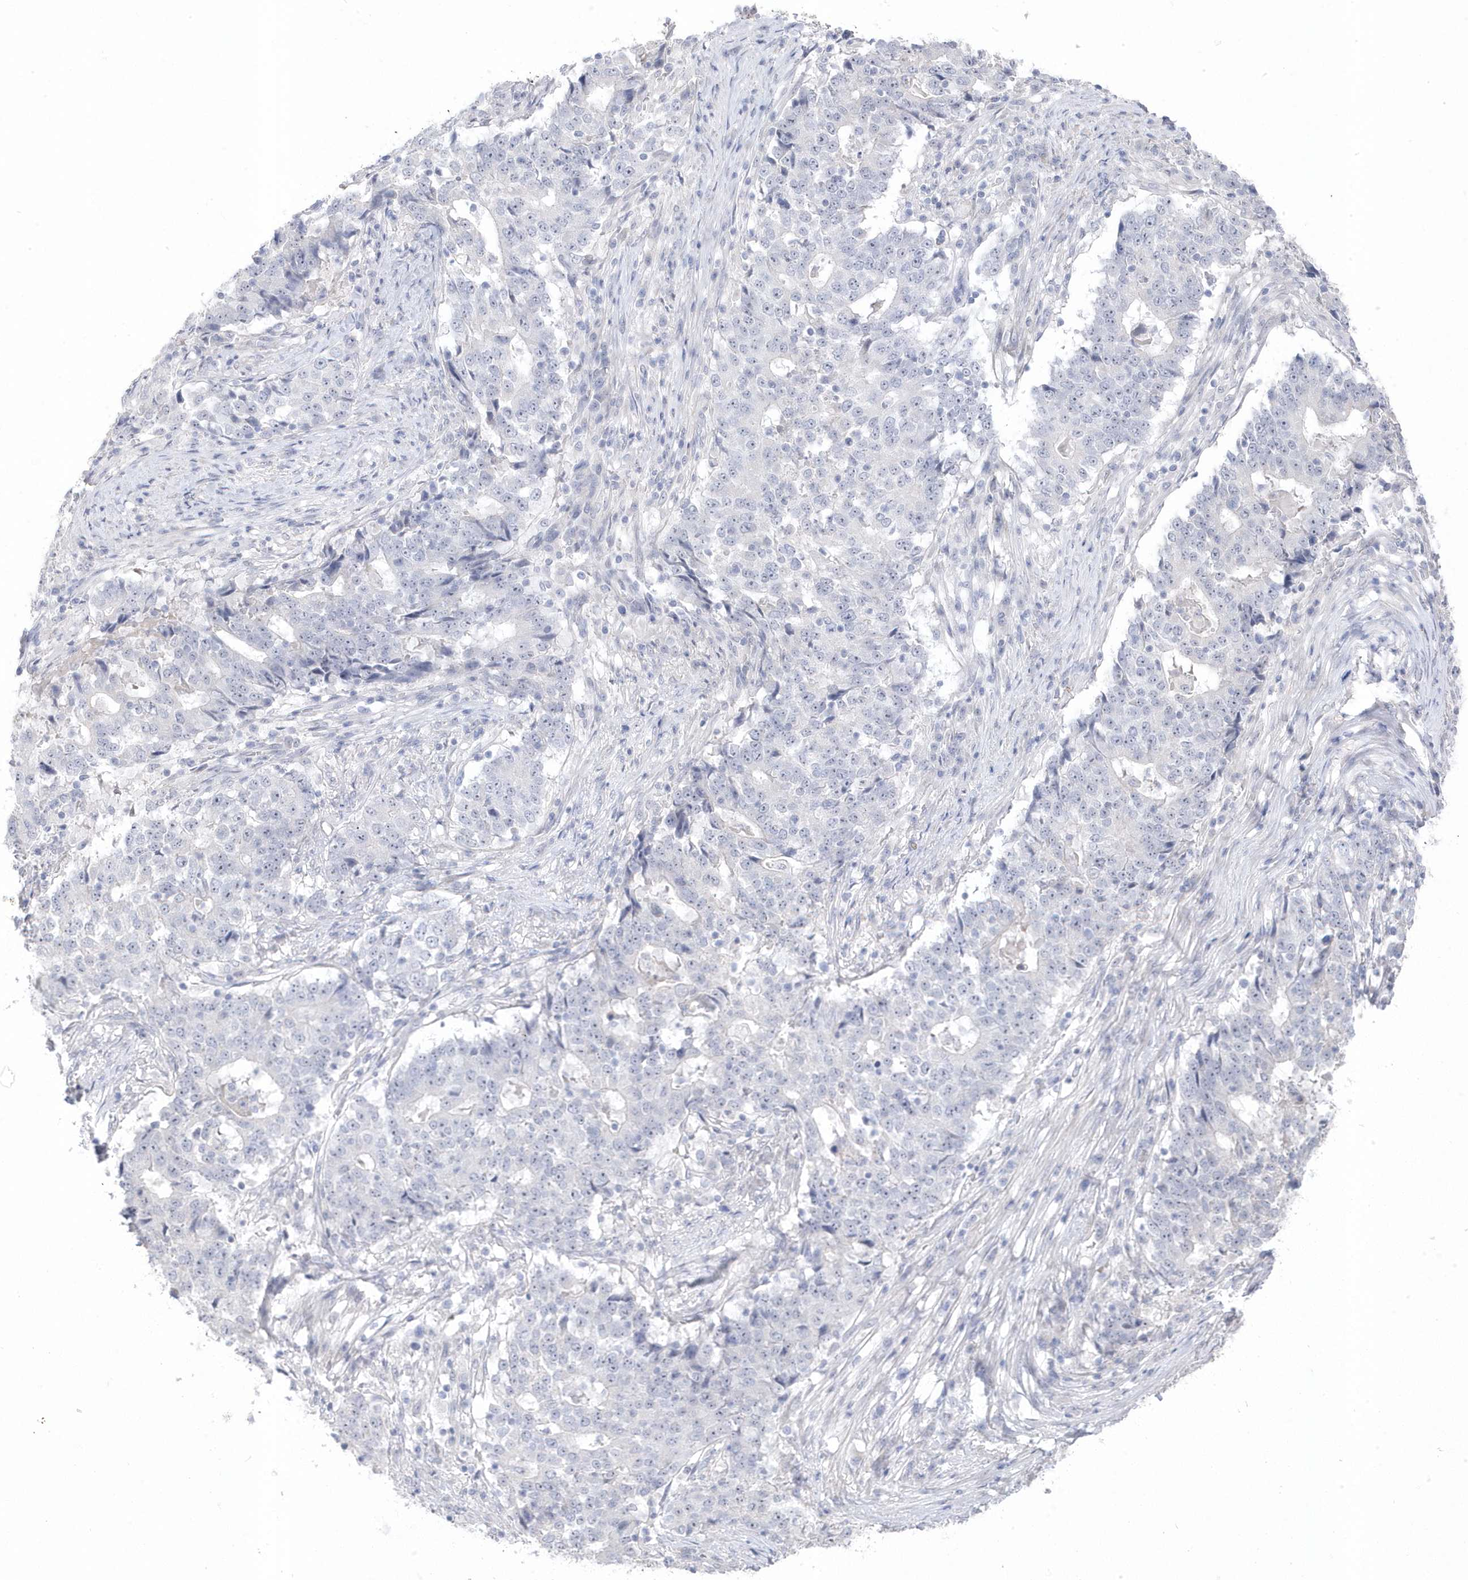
{"staining": {"intensity": "negative", "quantity": "none", "location": "none"}, "tissue": "stomach cancer", "cell_type": "Tumor cells", "image_type": "cancer", "snomed": [{"axis": "morphology", "description": "Adenocarcinoma, NOS"}, {"axis": "topography", "description": "Stomach"}], "caption": "This is an immunohistochemistry (IHC) image of stomach adenocarcinoma. There is no positivity in tumor cells.", "gene": "GTPBP6", "patient": {"sex": "male", "age": 59}}